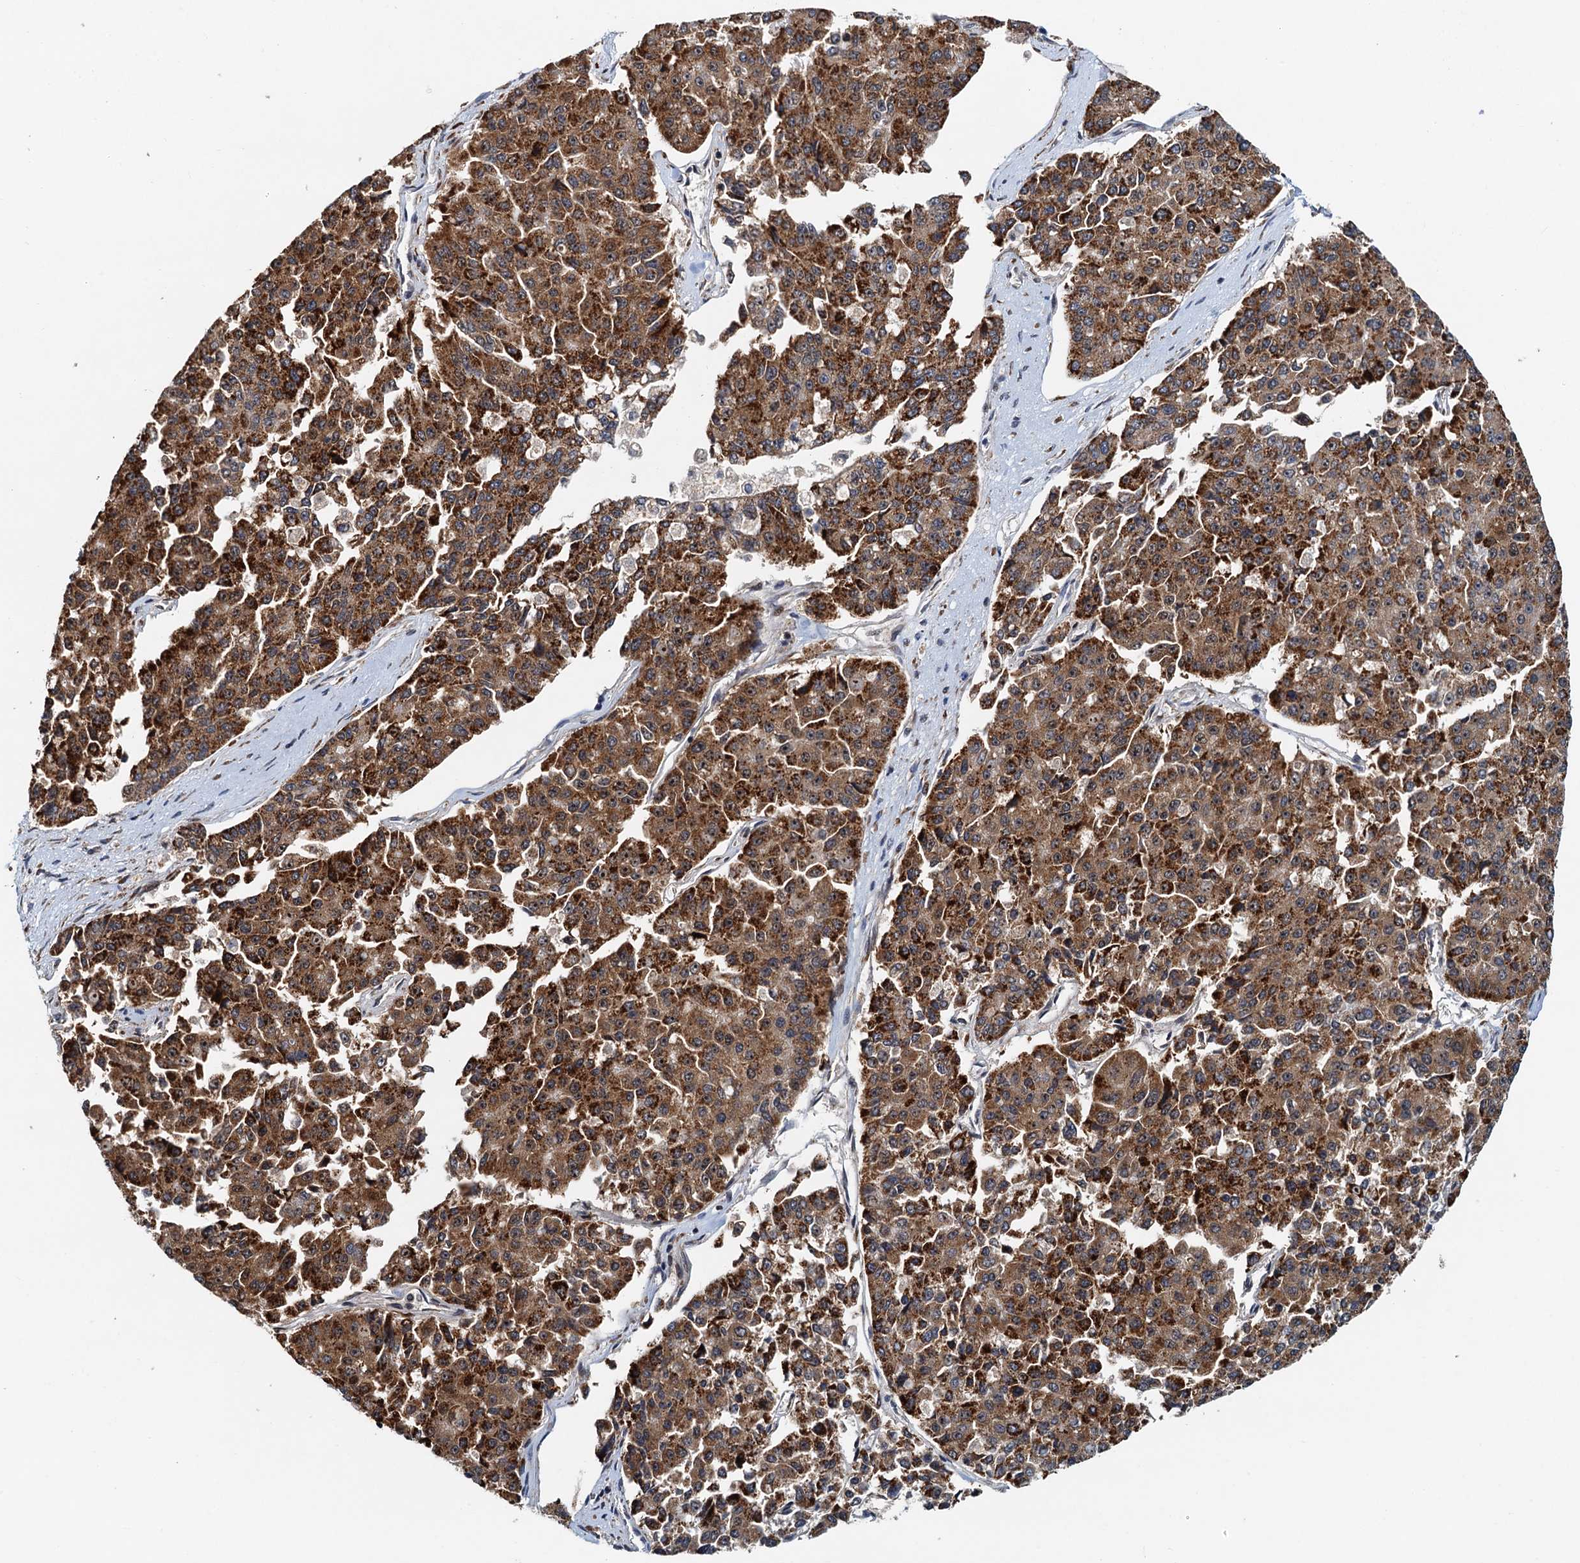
{"staining": {"intensity": "strong", "quantity": ">75%", "location": "cytoplasmic/membranous"}, "tissue": "pancreatic cancer", "cell_type": "Tumor cells", "image_type": "cancer", "snomed": [{"axis": "morphology", "description": "Adenocarcinoma, NOS"}, {"axis": "topography", "description": "Pancreas"}], "caption": "IHC (DAB (3,3'-diaminobenzidine)) staining of human pancreatic cancer (adenocarcinoma) shows strong cytoplasmic/membranous protein expression in about >75% of tumor cells. The staining was performed using DAB to visualize the protein expression in brown, while the nuclei were stained in blue with hematoxylin (Magnification: 20x).", "gene": "DNAJC21", "patient": {"sex": "male", "age": 50}}